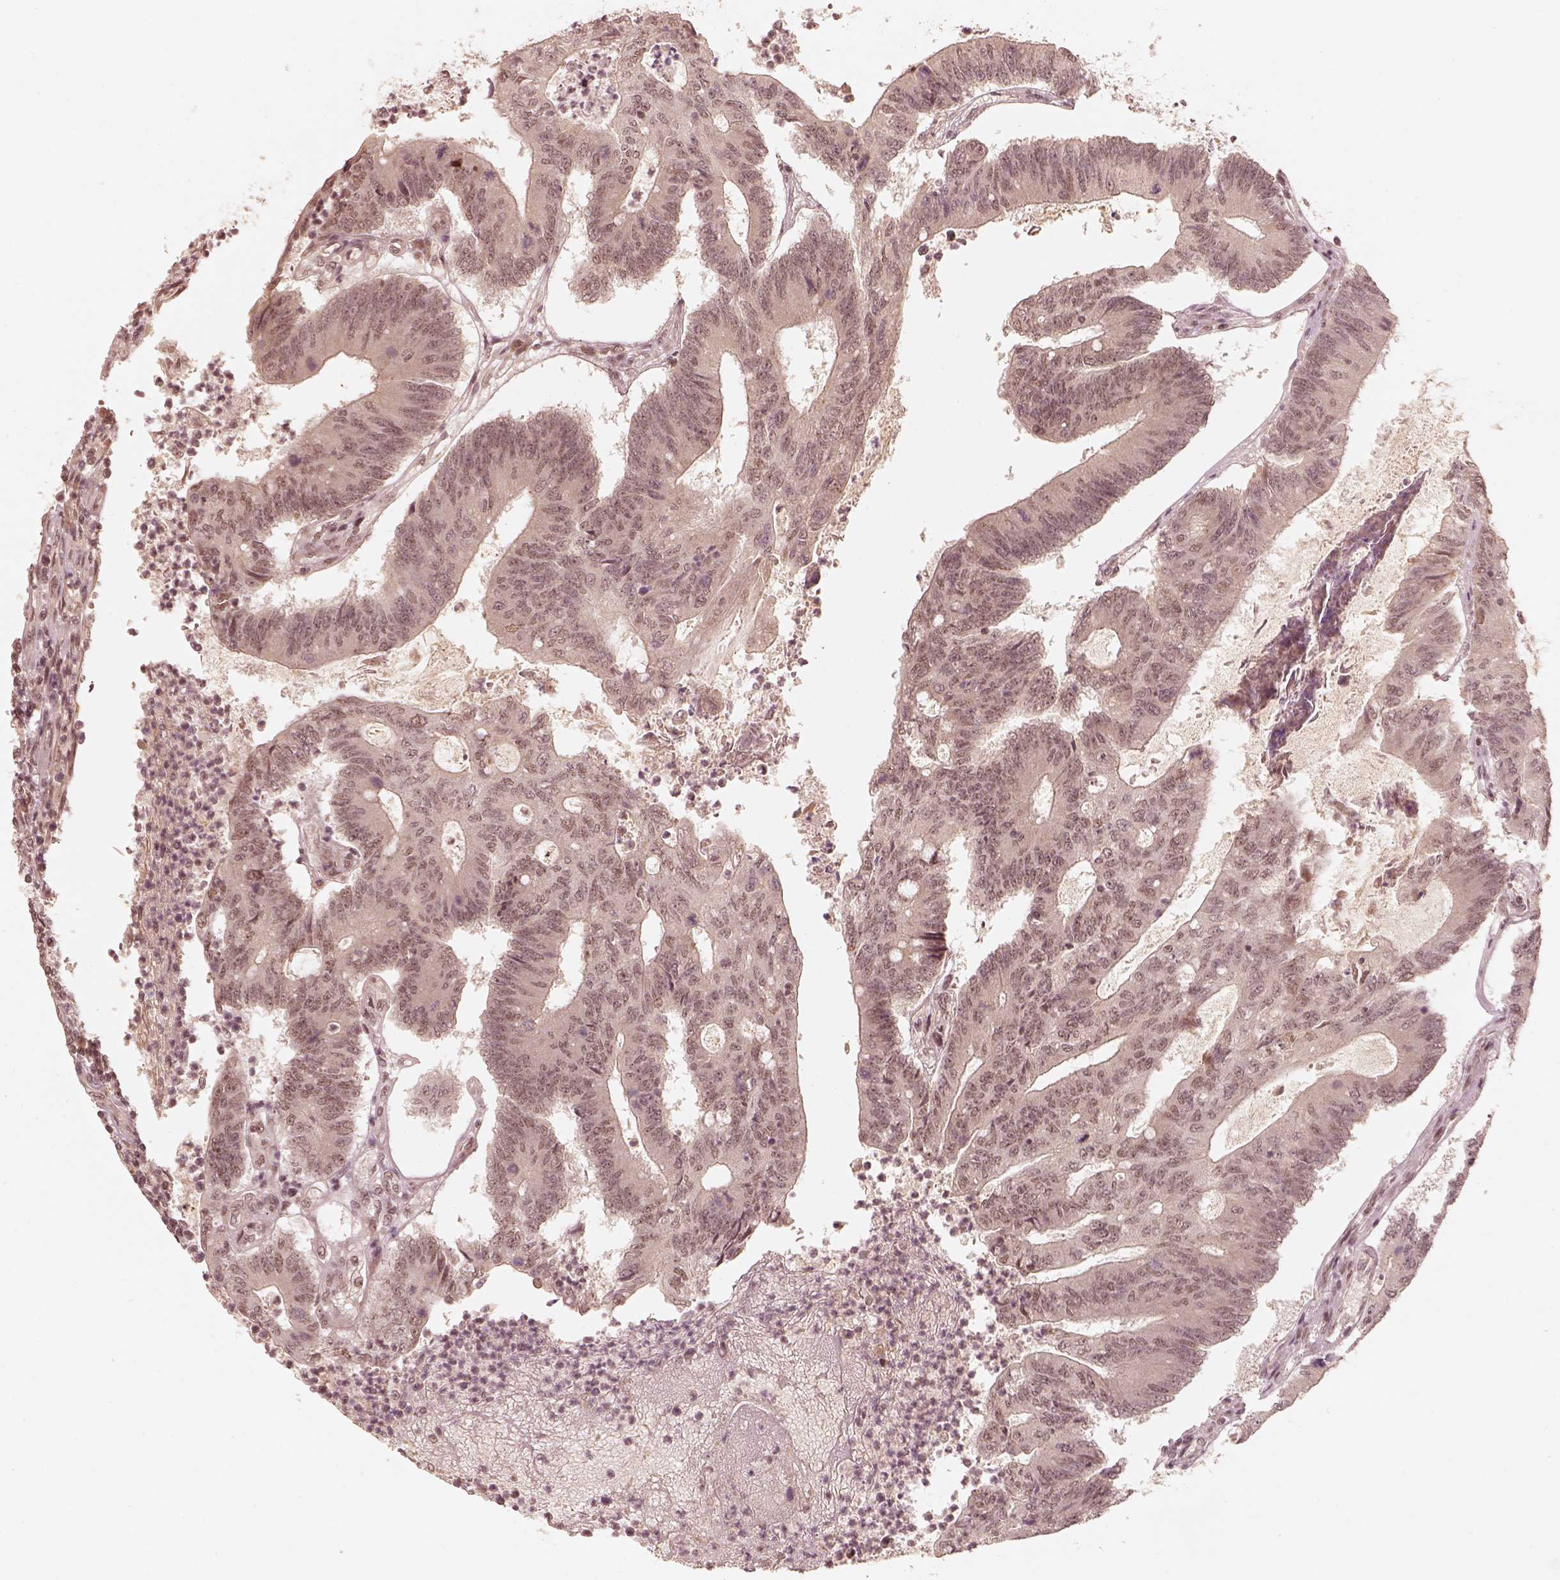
{"staining": {"intensity": "moderate", "quantity": "25%-75%", "location": "nuclear"}, "tissue": "colorectal cancer", "cell_type": "Tumor cells", "image_type": "cancer", "snomed": [{"axis": "morphology", "description": "Adenocarcinoma, NOS"}, {"axis": "topography", "description": "Colon"}], "caption": "This is a micrograph of immunohistochemistry staining of colorectal cancer (adenocarcinoma), which shows moderate positivity in the nuclear of tumor cells.", "gene": "GMEB2", "patient": {"sex": "female", "age": 70}}